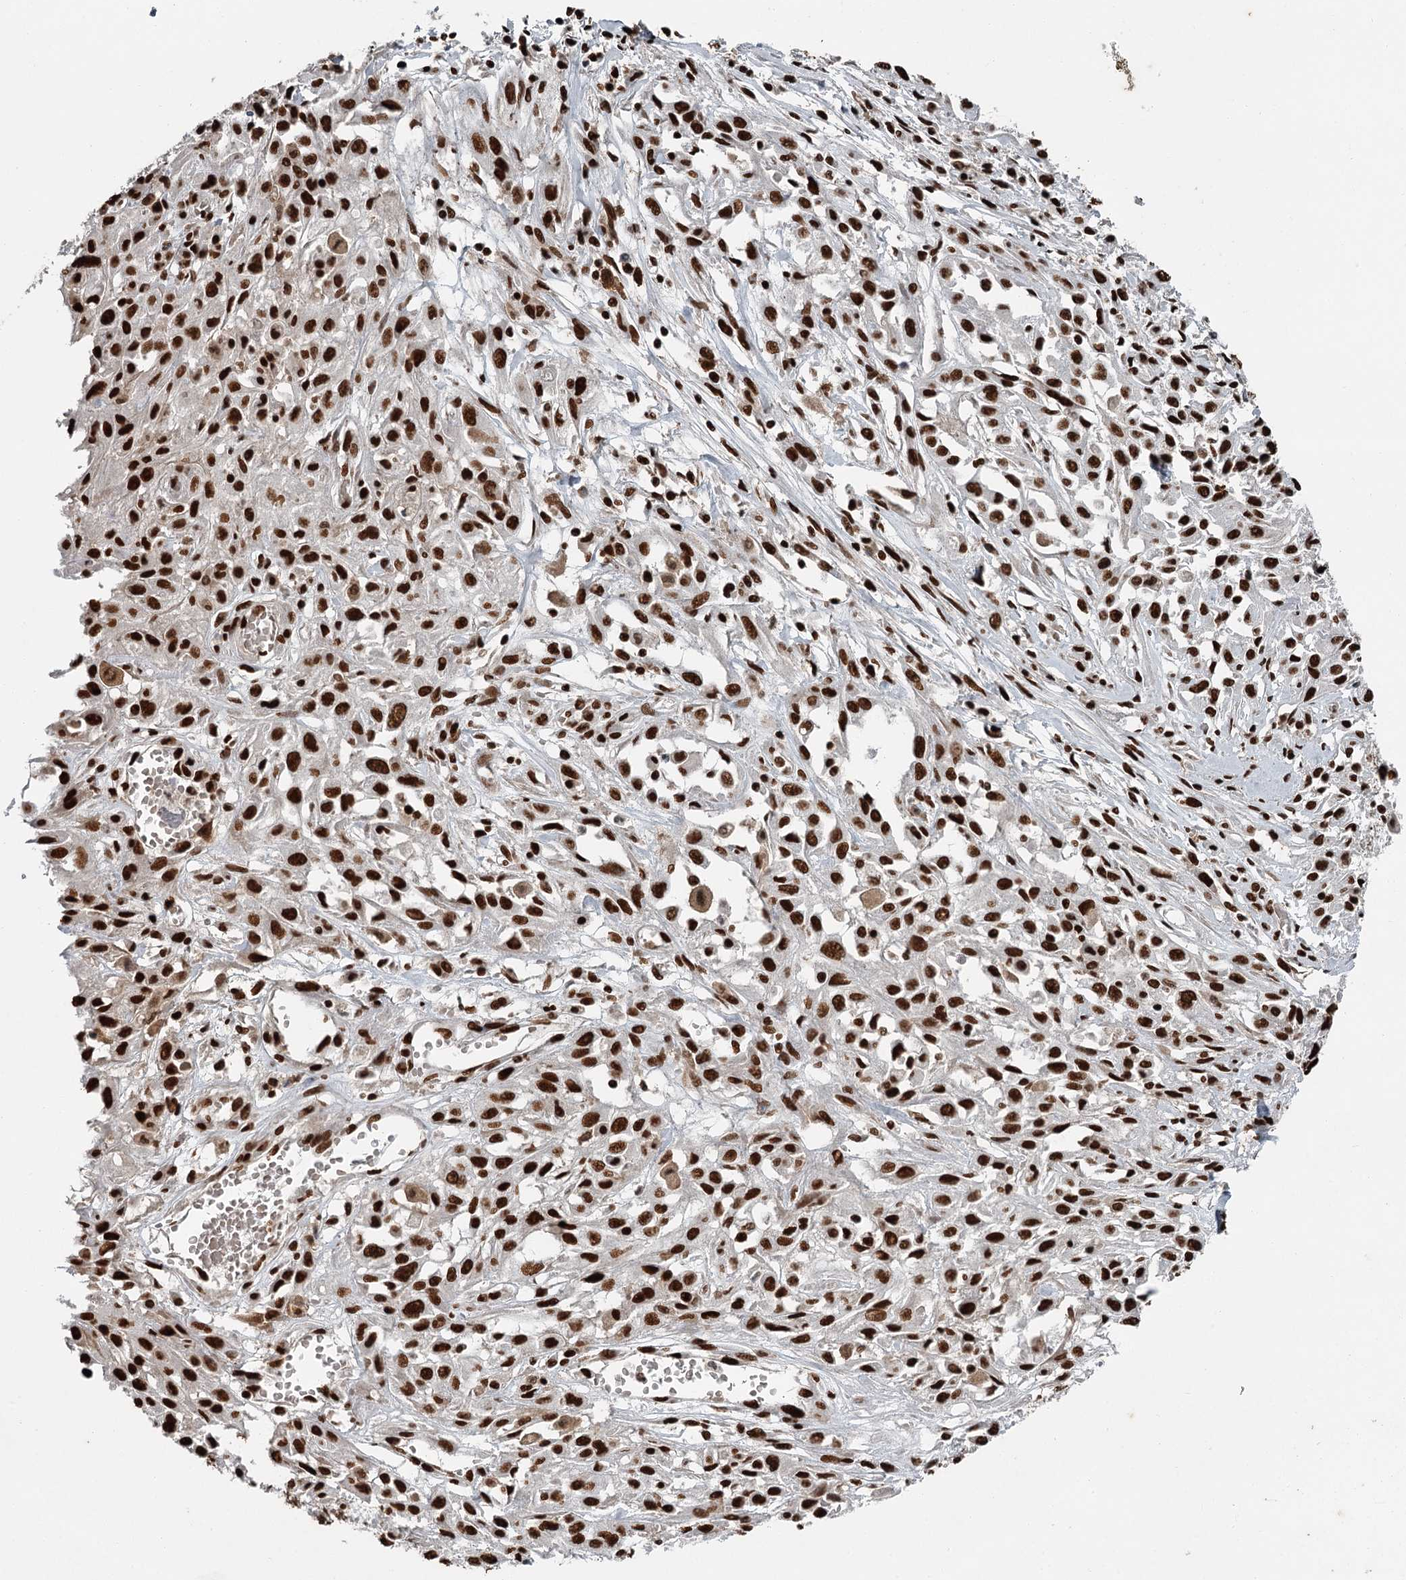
{"staining": {"intensity": "strong", "quantity": ">75%", "location": "nuclear"}, "tissue": "skin cancer", "cell_type": "Tumor cells", "image_type": "cancer", "snomed": [{"axis": "morphology", "description": "Squamous cell carcinoma, NOS"}, {"axis": "morphology", "description": "Squamous cell carcinoma, metastatic, NOS"}, {"axis": "topography", "description": "Skin"}, {"axis": "topography", "description": "Lymph node"}], "caption": "Human skin cancer stained with a brown dye displays strong nuclear positive expression in approximately >75% of tumor cells.", "gene": "RBBP7", "patient": {"sex": "male", "age": 75}}